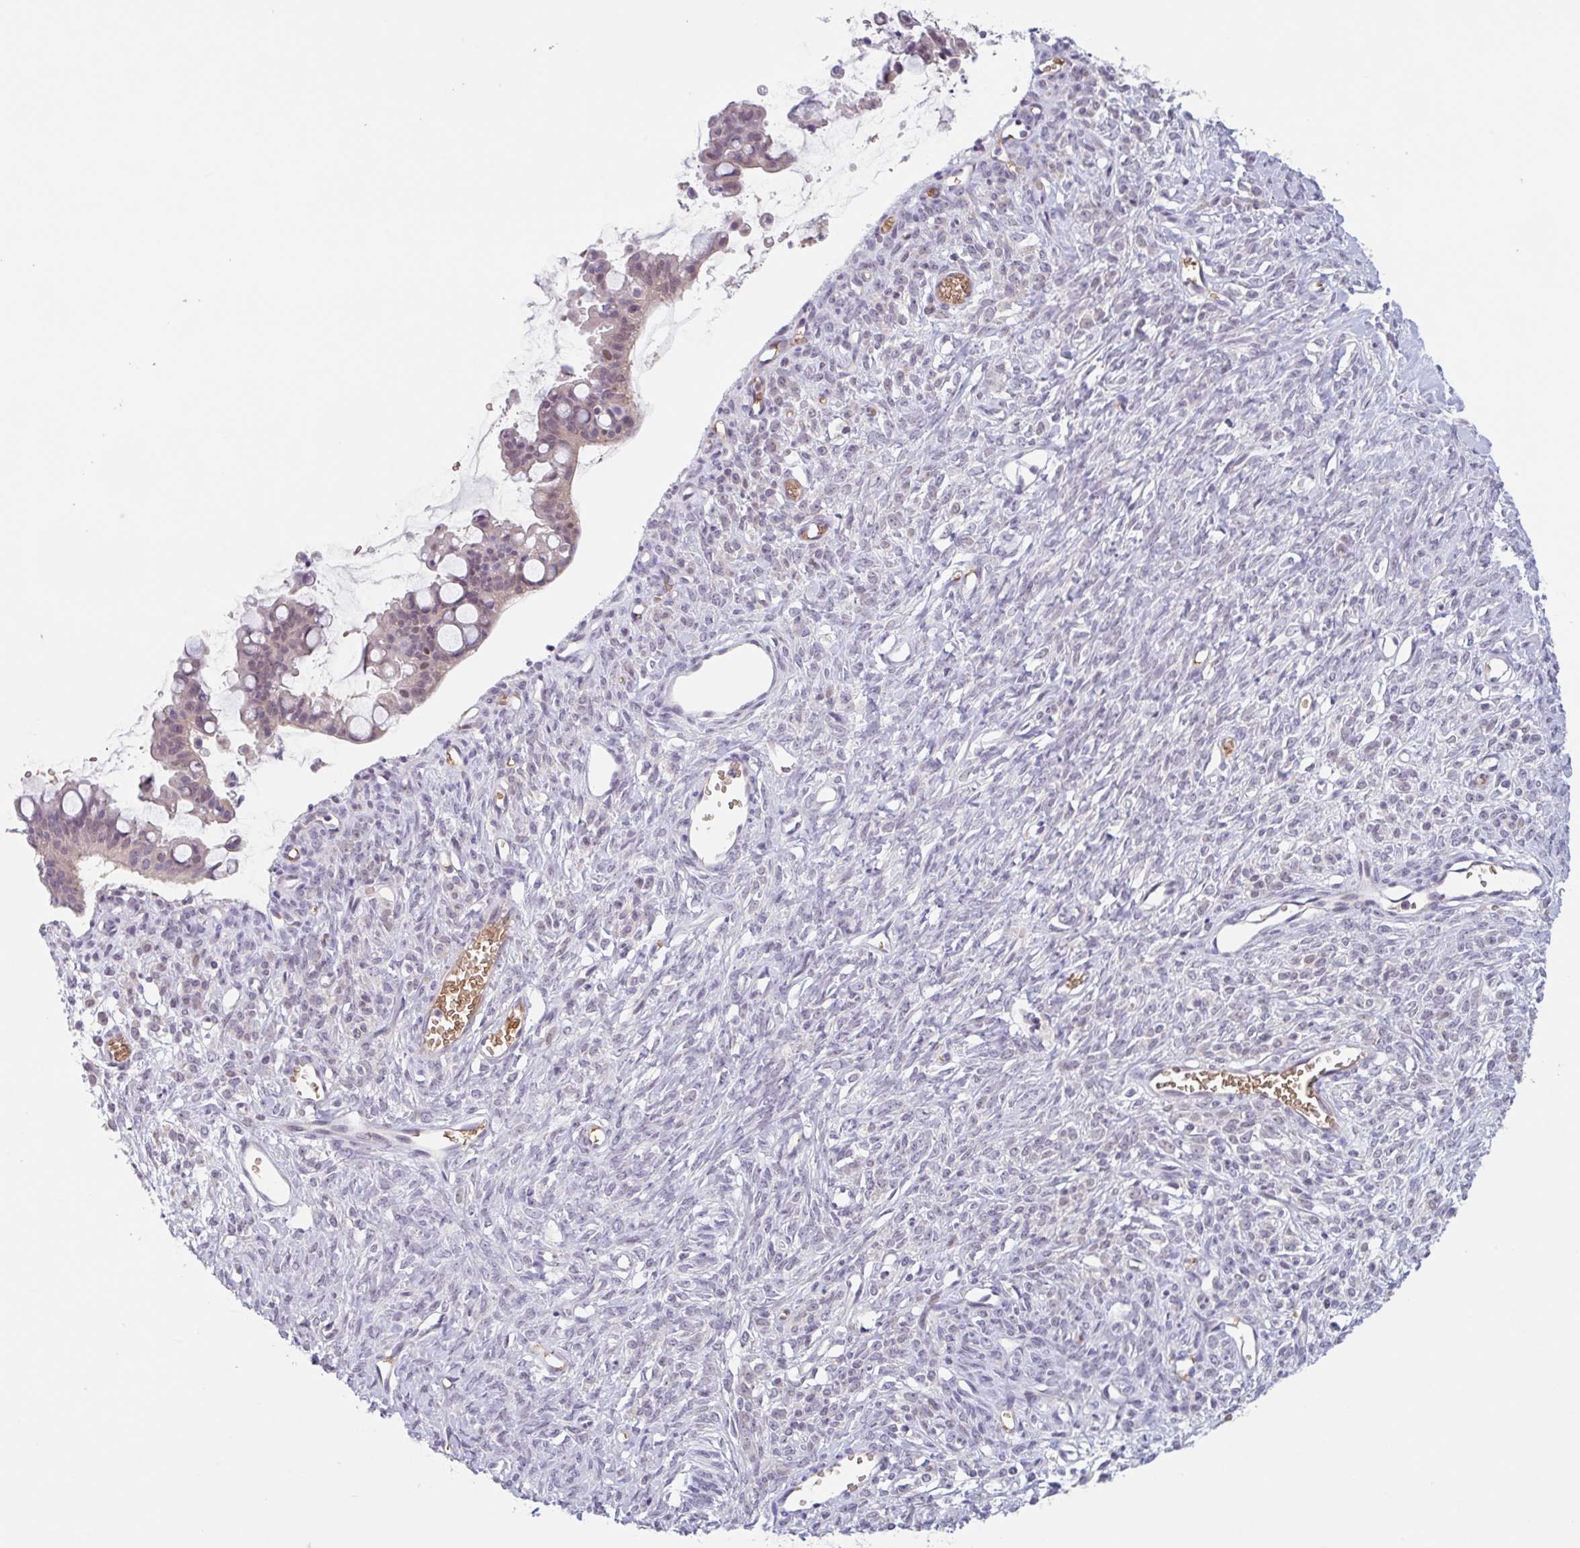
{"staining": {"intensity": "weak", "quantity": "<25%", "location": "nuclear"}, "tissue": "ovarian cancer", "cell_type": "Tumor cells", "image_type": "cancer", "snomed": [{"axis": "morphology", "description": "Cystadenocarcinoma, mucinous, NOS"}, {"axis": "topography", "description": "Ovary"}], "caption": "Immunohistochemical staining of human mucinous cystadenocarcinoma (ovarian) reveals no significant staining in tumor cells.", "gene": "RHAG", "patient": {"sex": "female", "age": 73}}